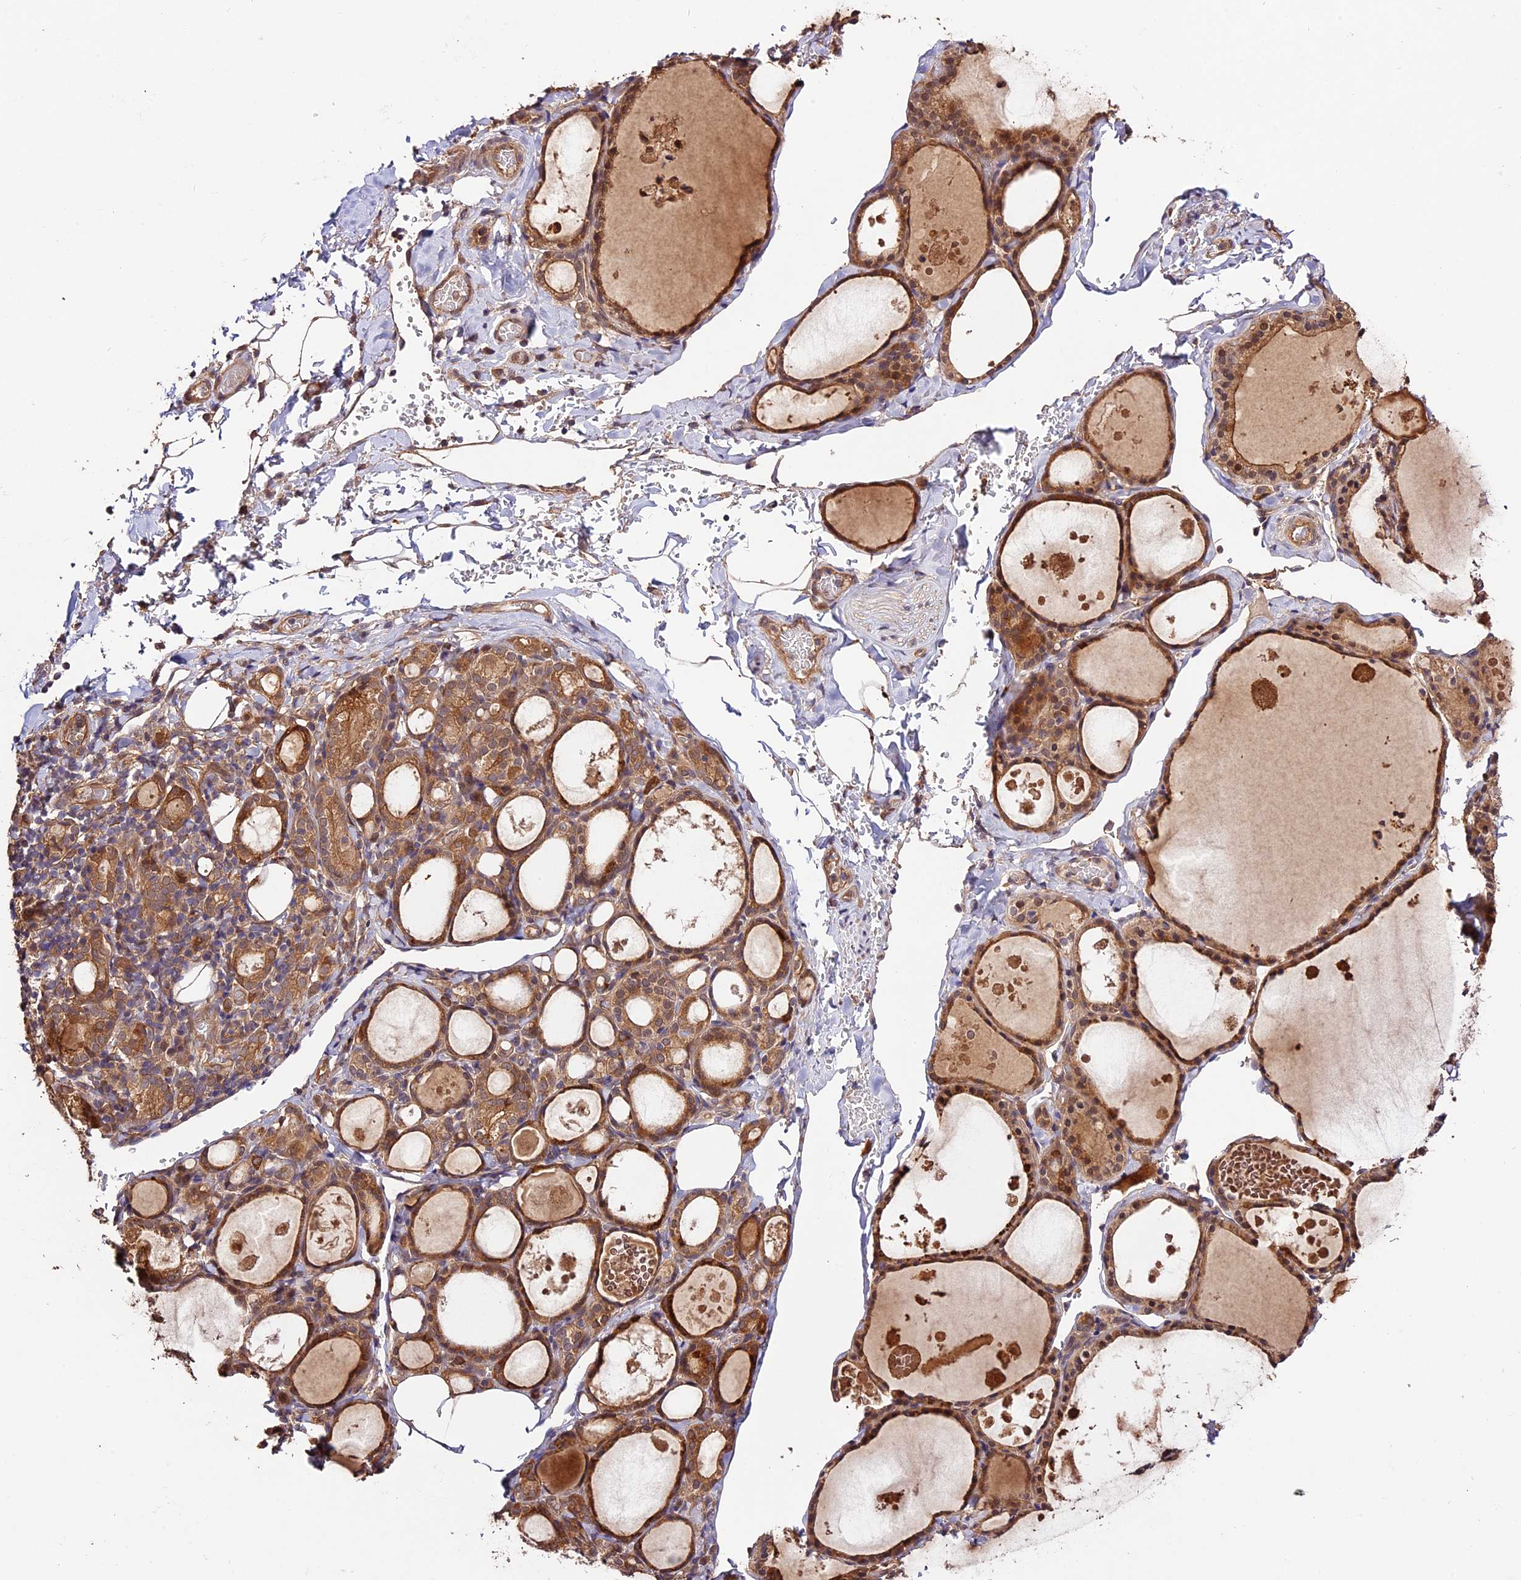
{"staining": {"intensity": "moderate", "quantity": ">75%", "location": "cytoplasmic/membranous"}, "tissue": "thyroid gland", "cell_type": "Glandular cells", "image_type": "normal", "snomed": [{"axis": "morphology", "description": "Normal tissue, NOS"}, {"axis": "topography", "description": "Thyroid gland"}], "caption": "This is a photomicrograph of immunohistochemistry staining of normal thyroid gland, which shows moderate expression in the cytoplasmic/membranous of glandular cells.", "gene": "CES3", "patient": {"sex": "male", "age": 56}}